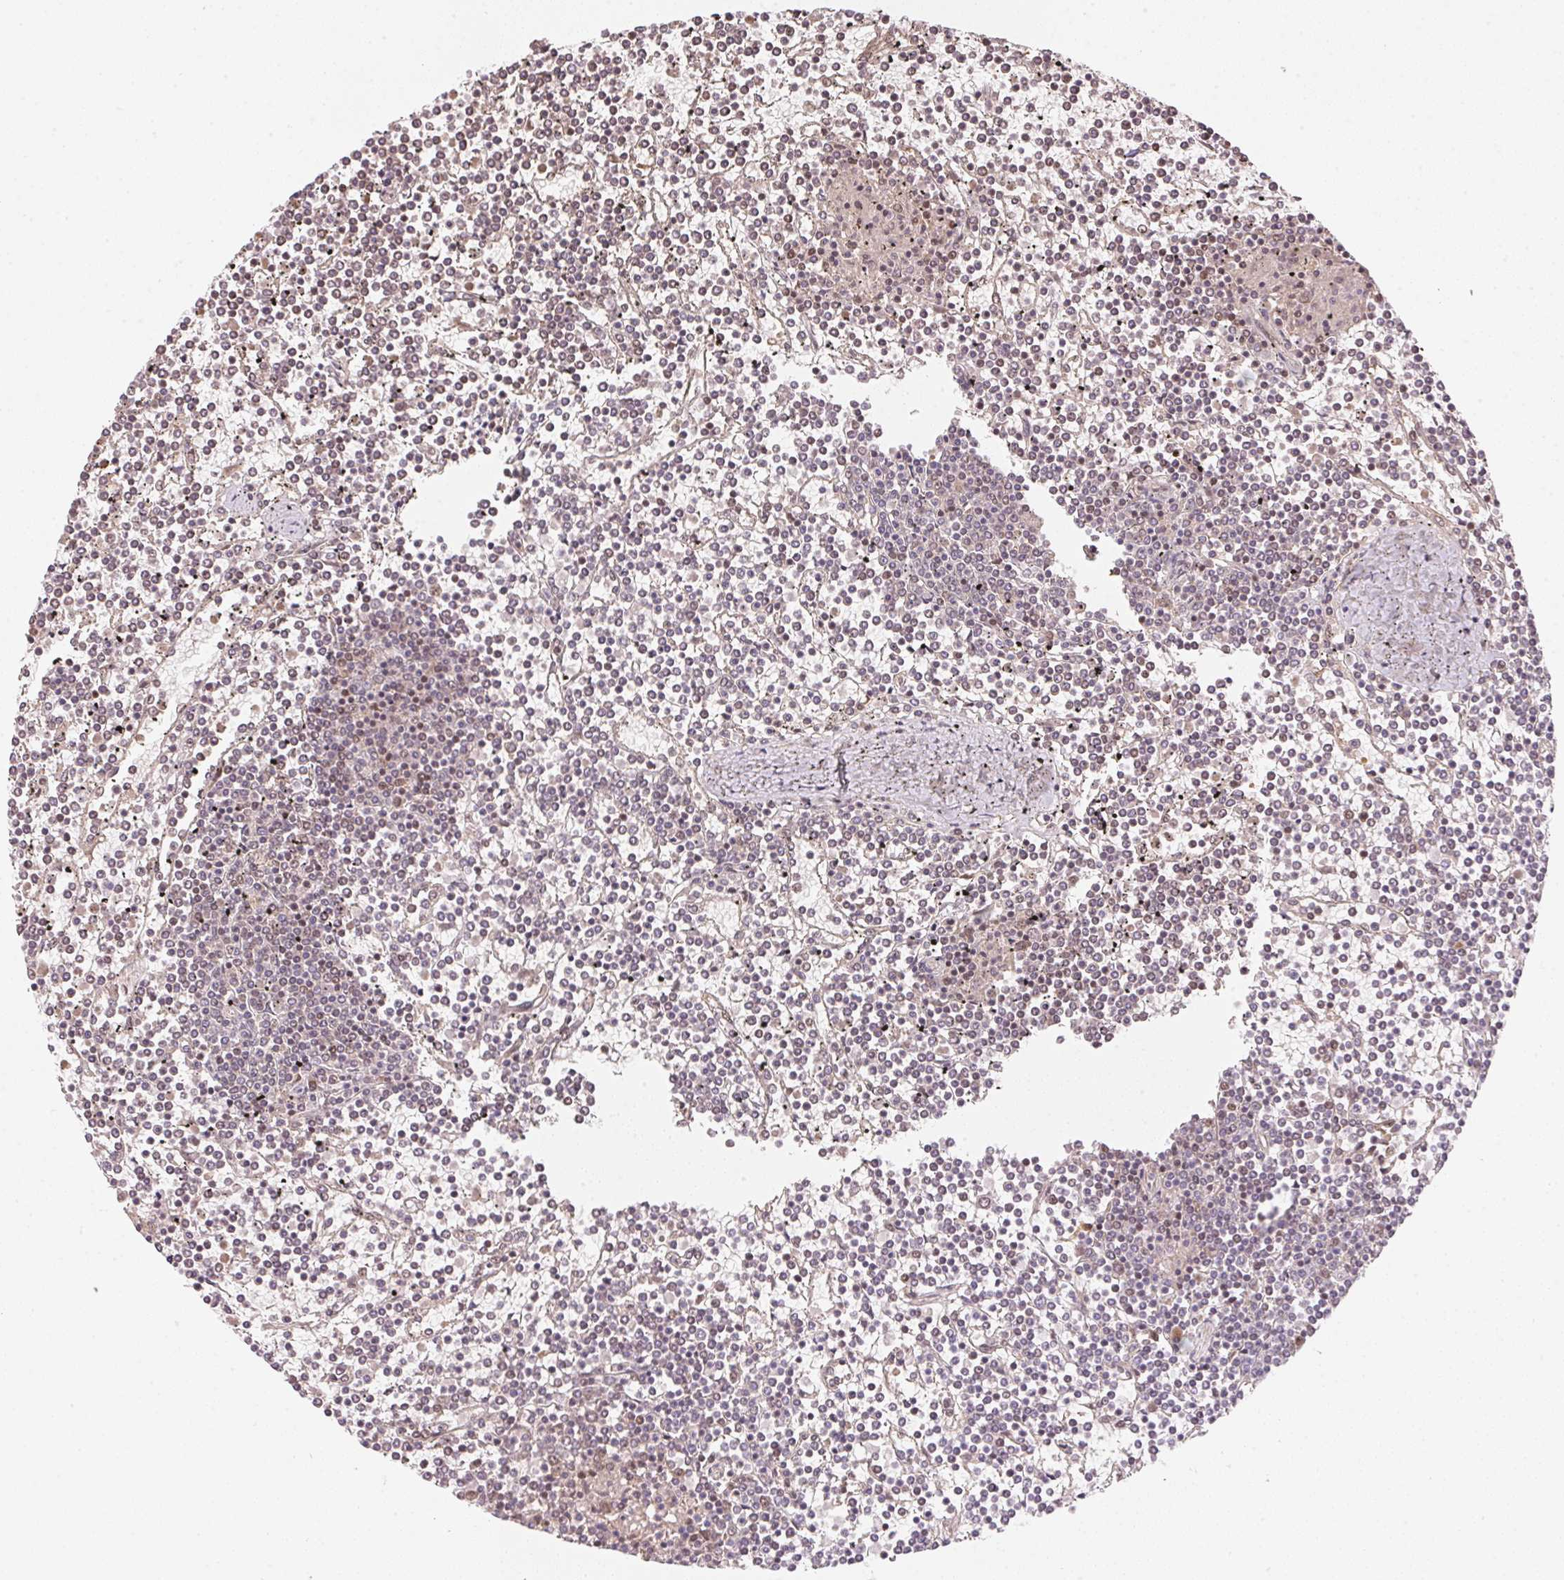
{"staining": {"intensity": "weak", "quantity": "<25%", "location": "nuclear"}, "tissue": "lymphoma", "cell_type": "Tumor cells", "image_type": "cancer", "snomed": [{"axis": "morphology", "description": "Malignant lymphoma, non-Hodgkin's type, Low grade"}, {"axis": "topography", "description": "Spleen"}], "caption": "Immunohistochemistry image of neoplastic tissue: human lymphoma stained with DAB (3,3'-diaminobenzidine) exhibits no significant protein expression in tumor cells.", "gene": "KAT6A", "patient": {"sex": "female", "age": 19}}